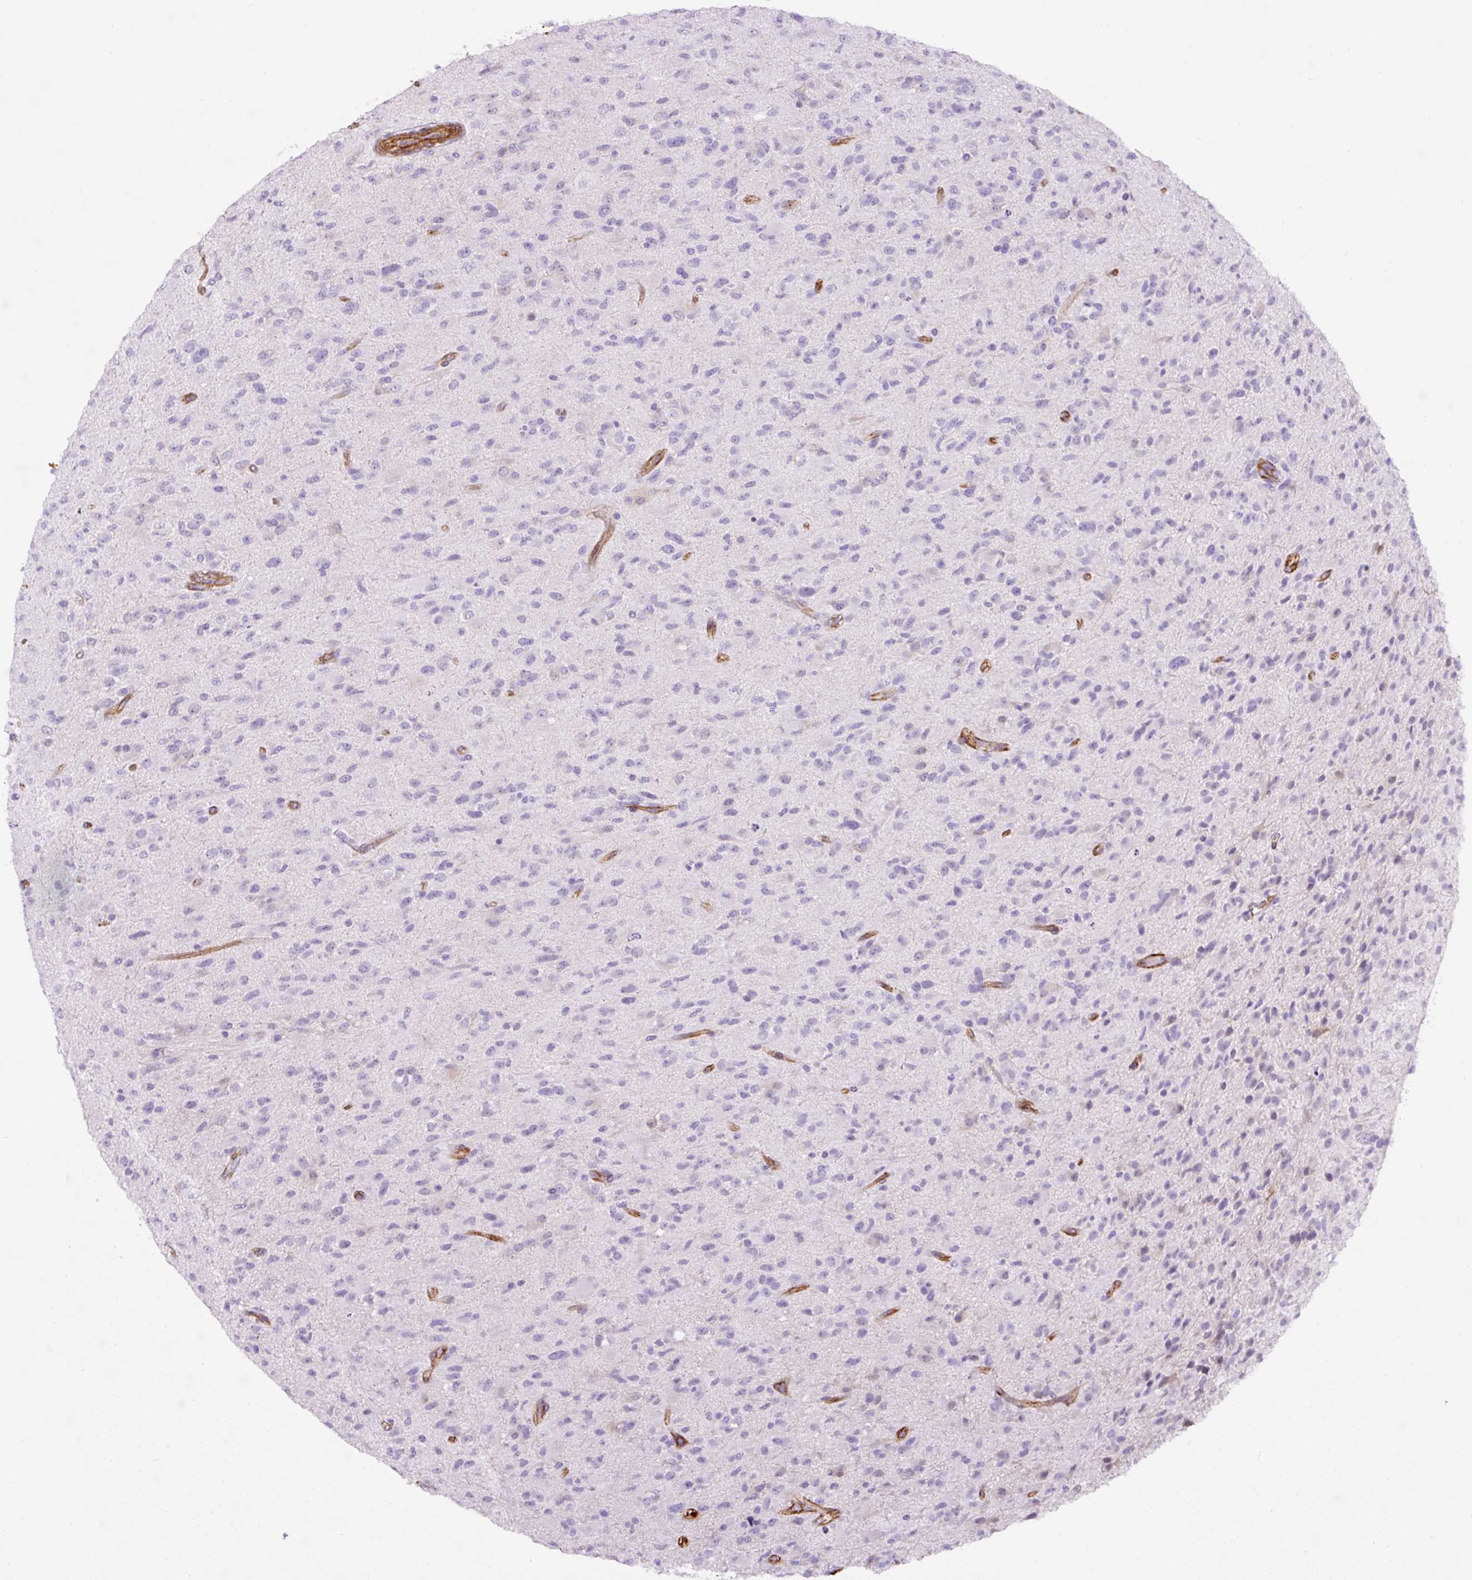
{"staining": {"intensity": "negative", "quantity": "none", "location": "none"}, "tissue": "glioma", "cell_type": "Tumor cells", "image_type": "cancer", "snomed": [{"axis": "morphology", "description": "Glioma, malignant, Low grade"}, {"axis": "topography", "description": "Brain"}], "caption": "Tumor cells show no significant protein expression in malignant glioma (low-grade).", "gene": "B3GALT5", "patient": {"sex": "male", "age": 65}}